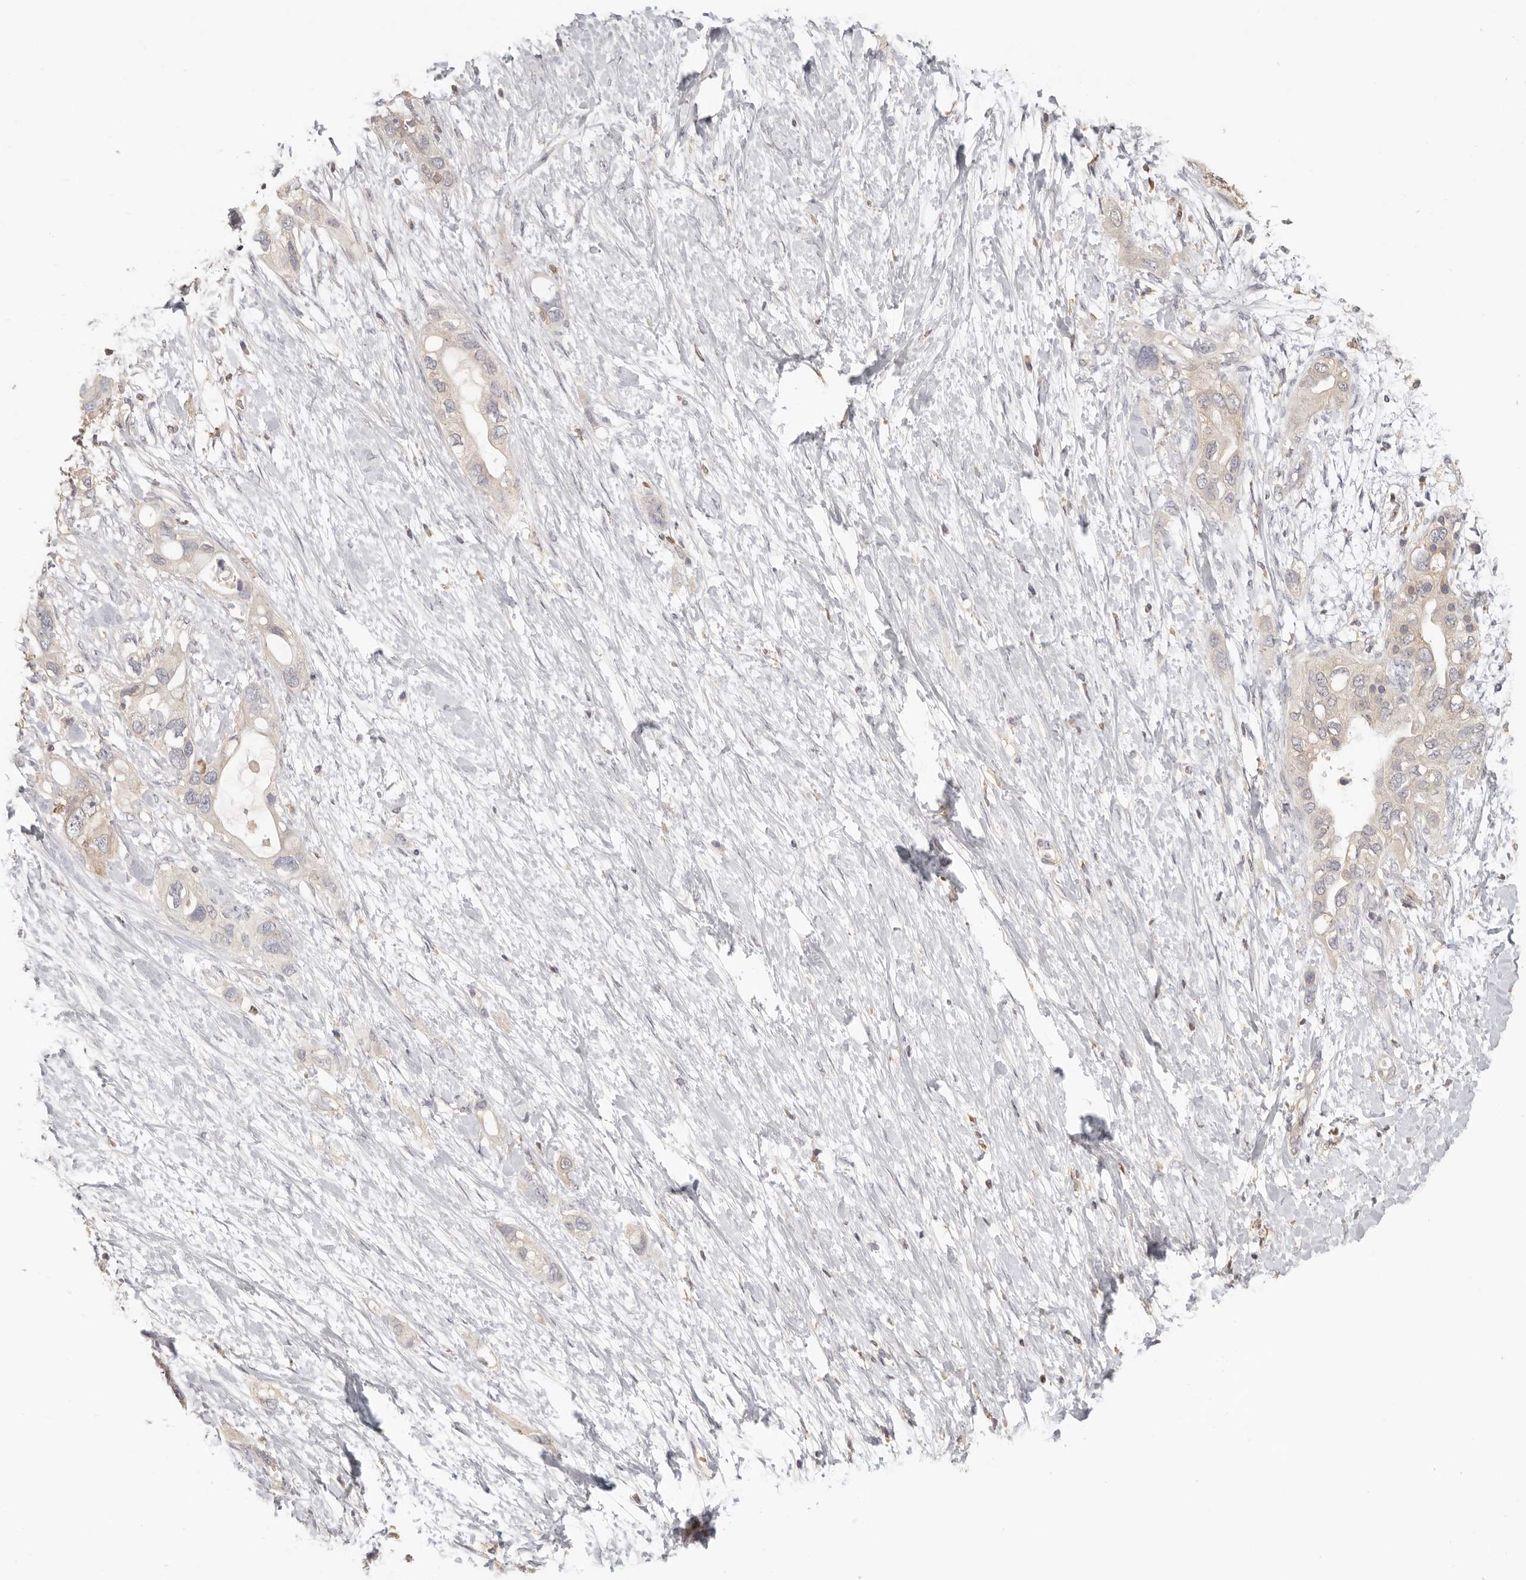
{"staining": {"intensity": "negative", "quantity": "none", "location": "none"}, "tissue": "pancreatic cancer", "cell_type": "Tumor cells", "image_type": "cancer", "snomed": [{"axis": "morphology", "description": "Adenocarcinoma, NOS"}, {"axis": "topography", "description": "Pancreas"}], "caption": "A photomicrograph of human pancreatic adenocarcinoma is negative for staining in tumor cells.", "gene": "CSK", "patient": {"sex": "female", "age": 56}}